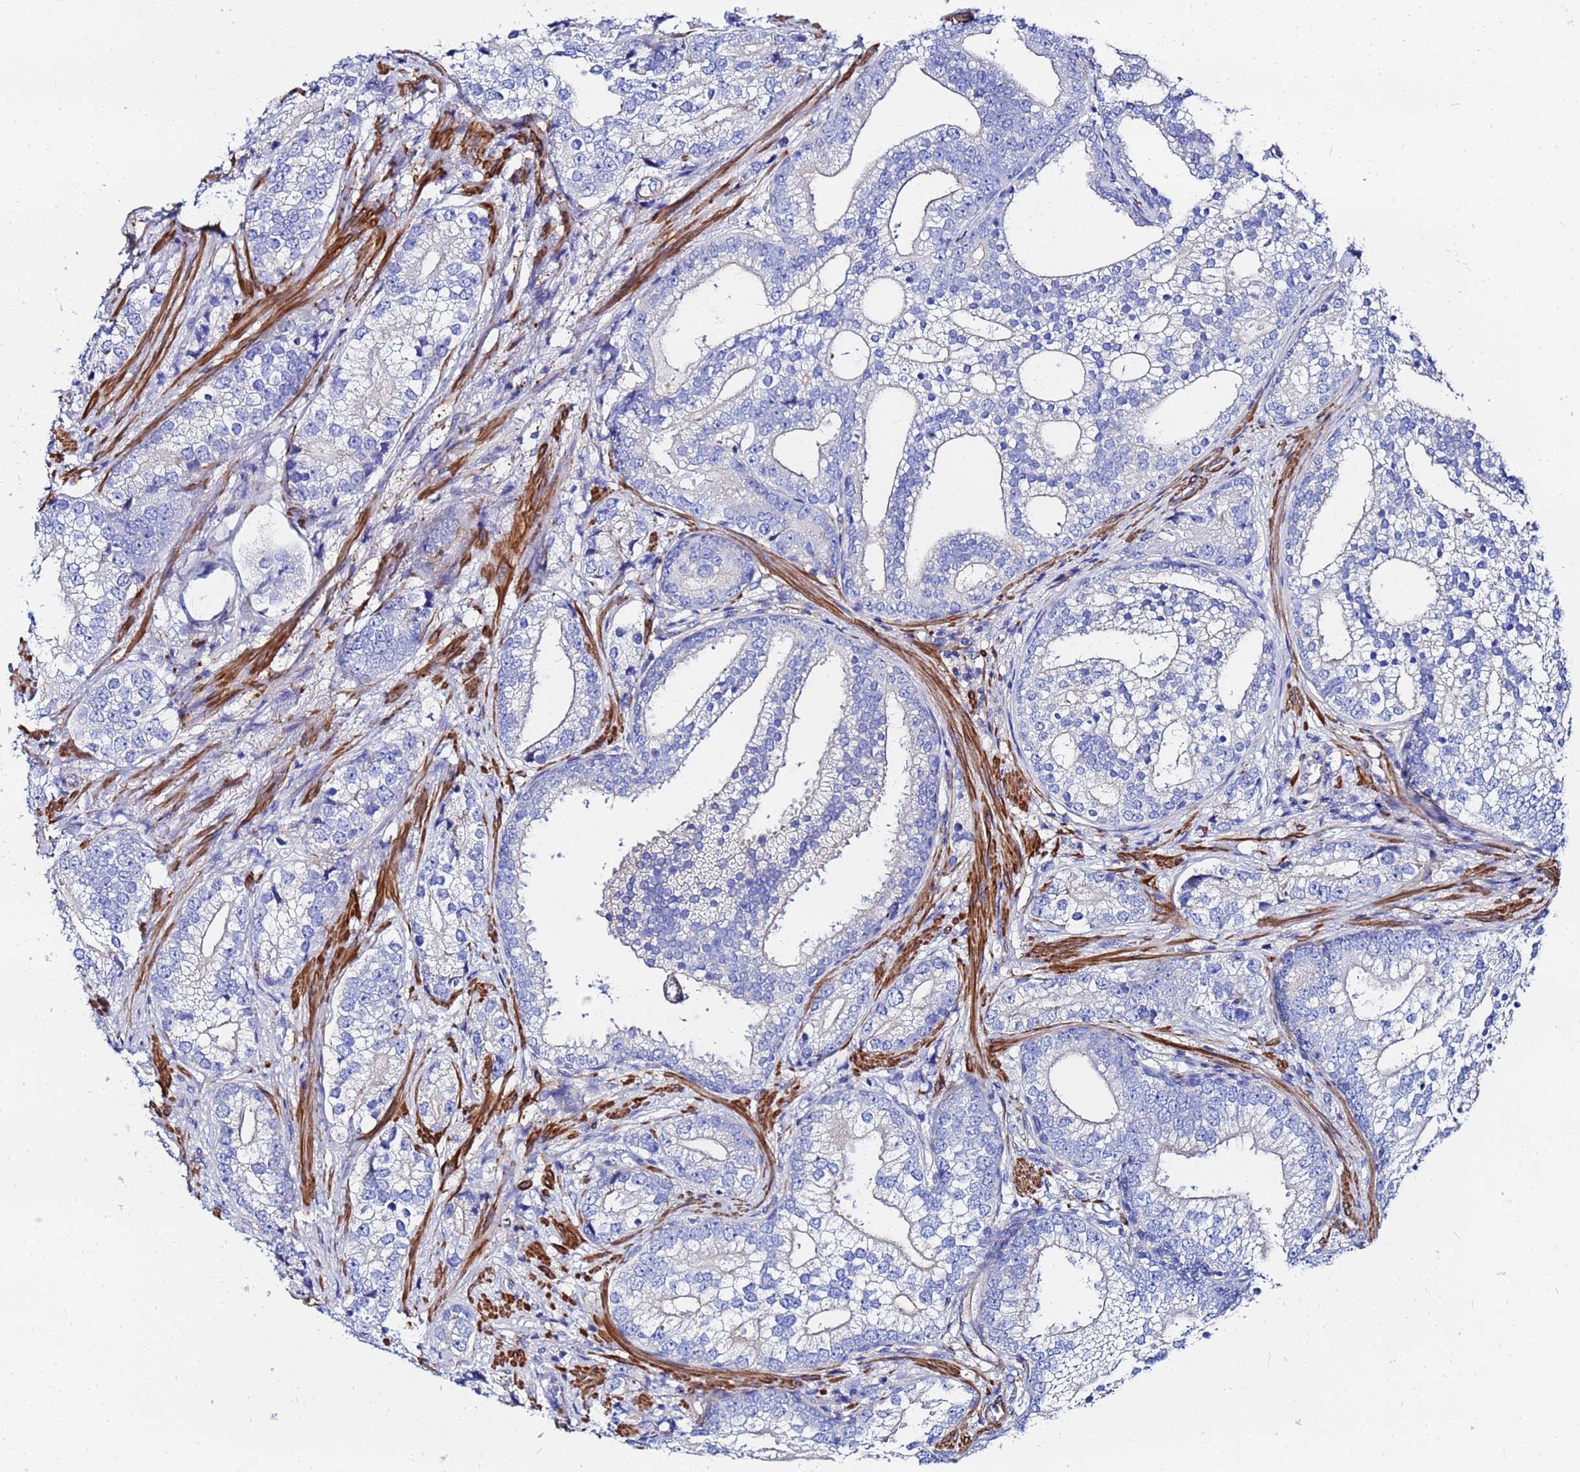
{"staining": {"intensity": "negative", "quantity": "none", "location": "none"}, "tissue": "prostate cancer", "cell_type": "Tumor cells", "image_type": "cancer", "snomed": [{"axis": "morphology", "description": "Adenocarcinoma, High grade"}, {"axis": "topography", "description": "Prostate"}], "caption": "Protein analysis of prostate cancer (high-grade adenocarcinoma) displays no significant expression in tumor cells.", "gene": "RAB39B", "patient": {"sex": "male", "age": 75}}